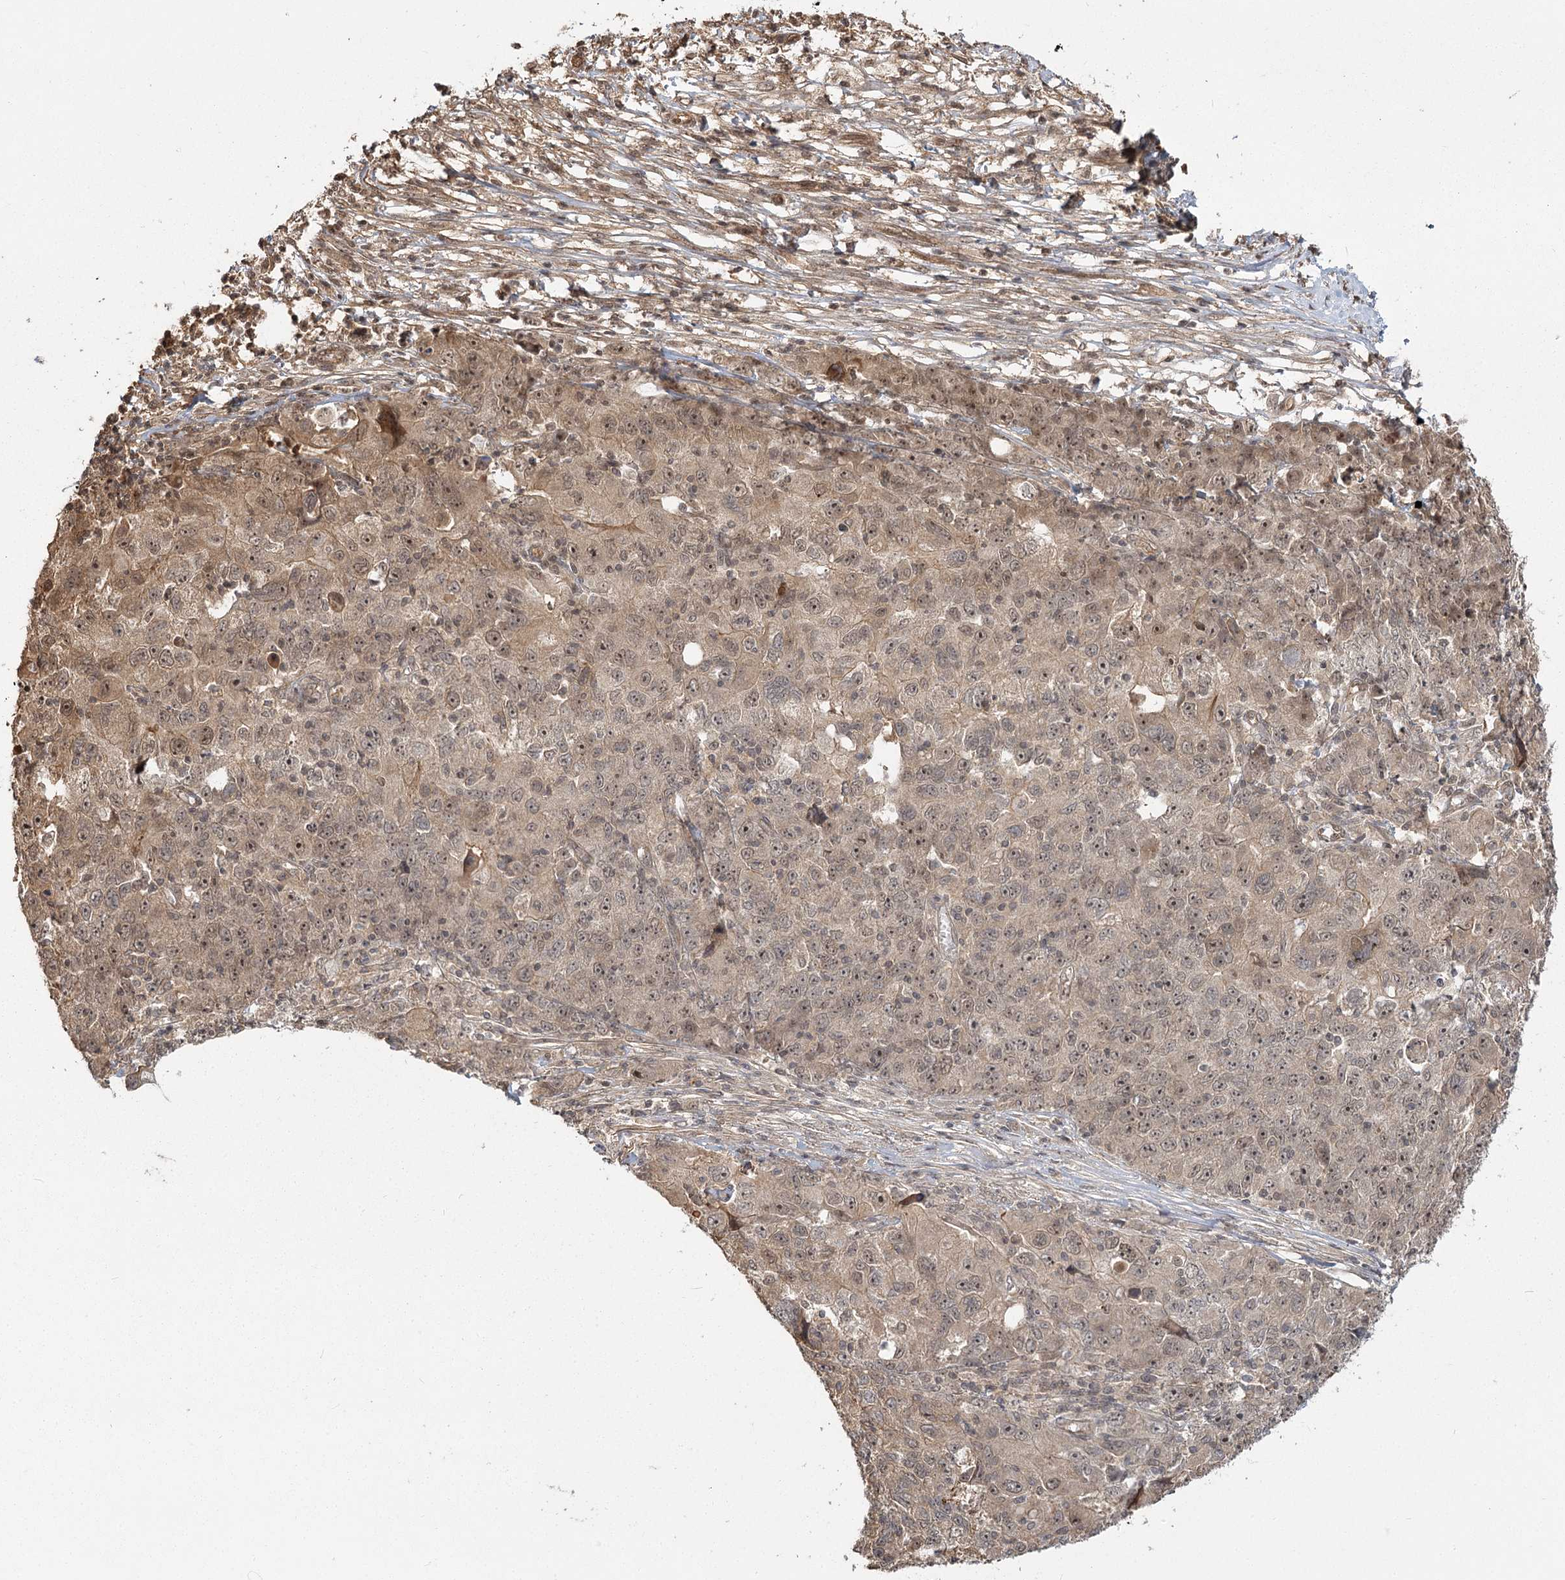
{"staining": {"intensity": "moderate", "quantity": "25%-75%", "location": "cytoplasmic/membranous,nuclear"}, "tissue": "ovarian cancer", "cell_type": "Tumor cells", "image_type": "cancer", "snomed": [{"axis": "morphology", "description": "Carcinoma, endometroid"}, {"axis": "topography", "description": "Ovary"}], "caption": "Protein staining exhibits moderate cytoplasmic/membranous and nuclear expression in about 25%-75% of tumor cells in ovarian endometroid carcinoma. (brown staining indicates protein expression, while blue staining denotes nuclei).", "gene": "R3HDM2", "patient": {"sex": "female", "age": 42}}